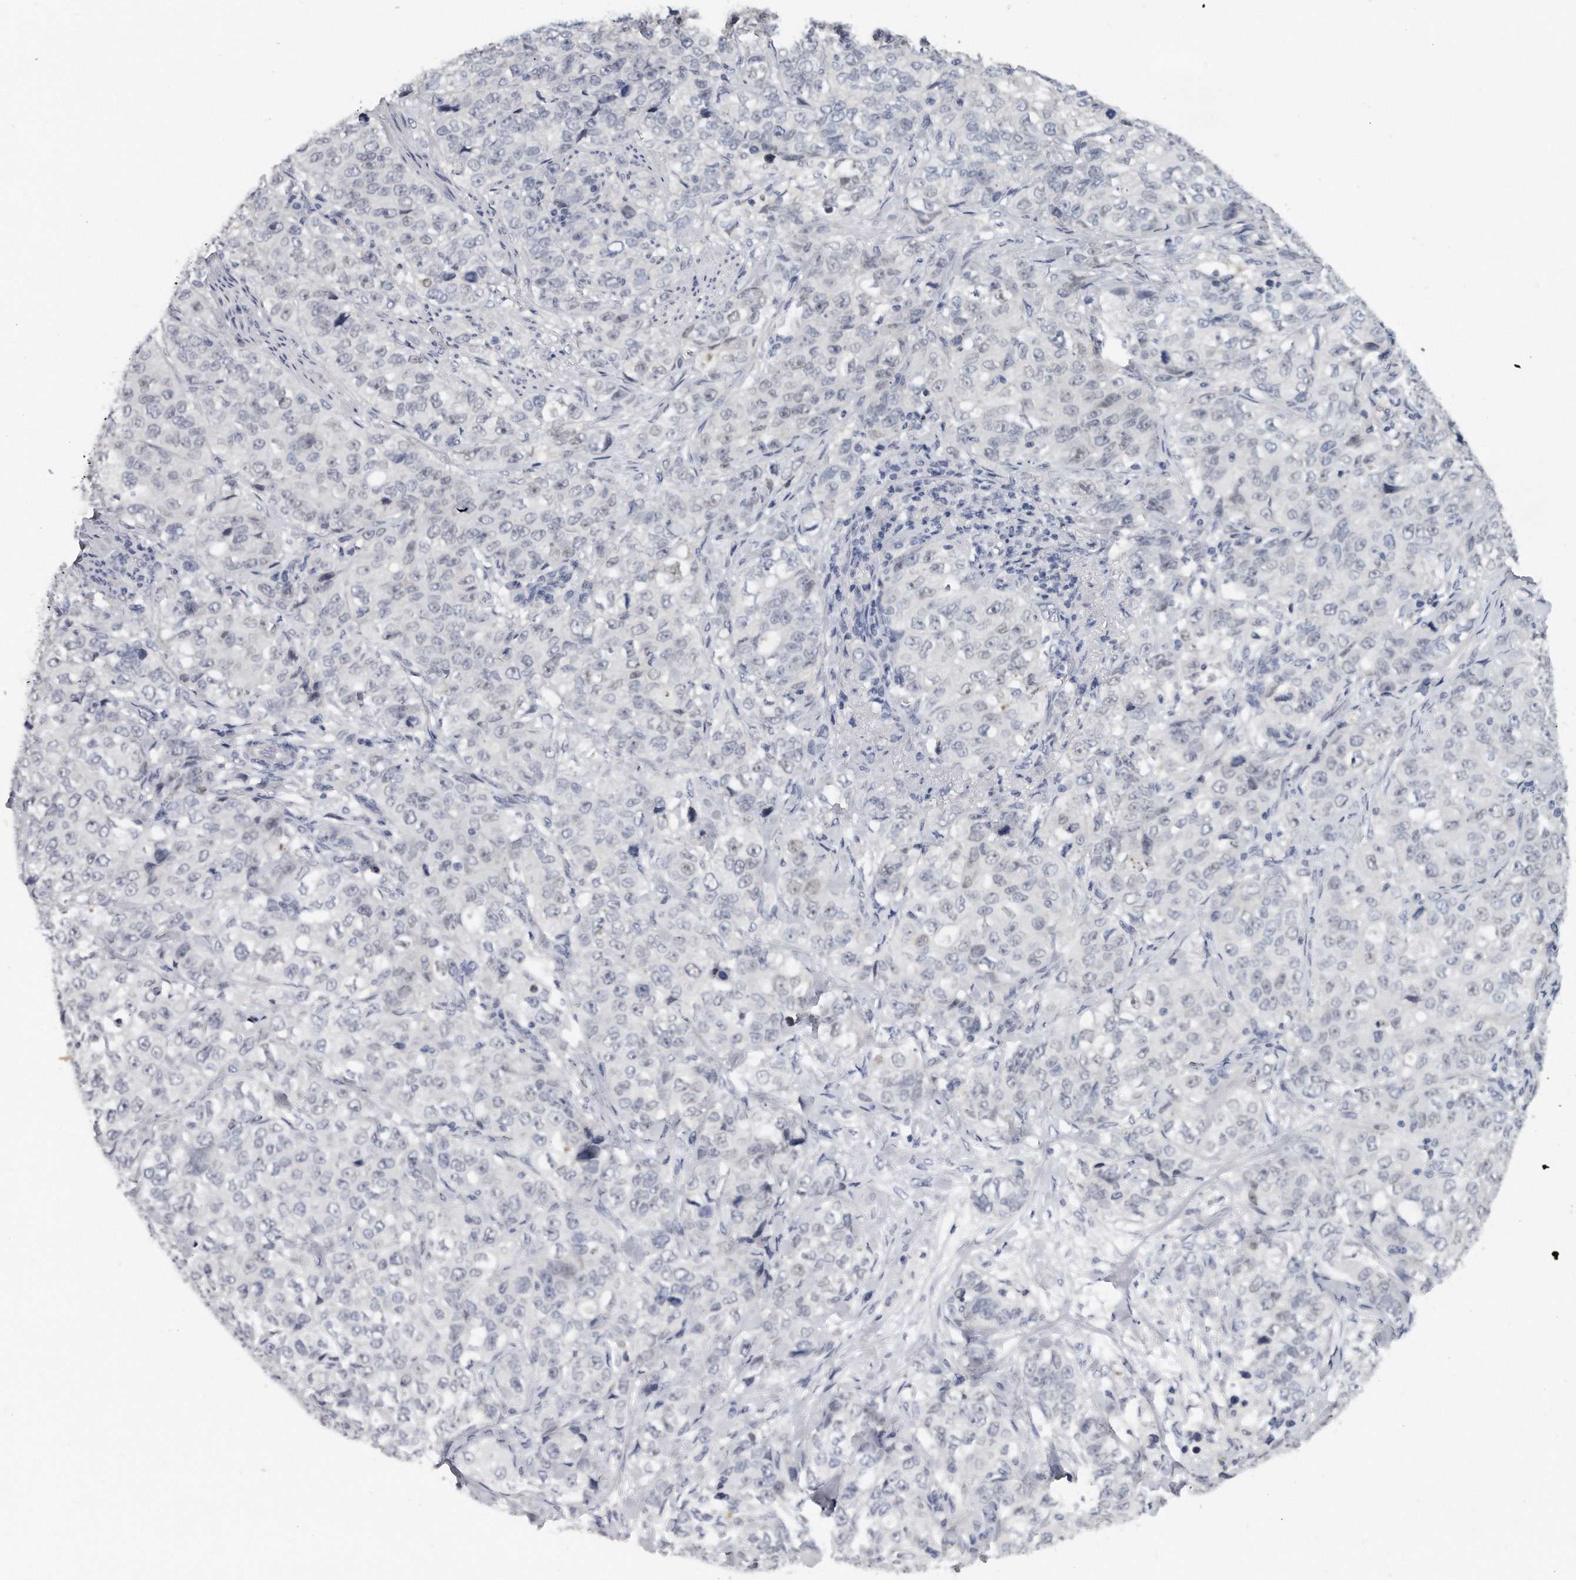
{"staining": {"intensity": "negative", "quantity": "none", "location": "none"}, "tissue": "stomach cancer", "cell_type": "Tumor cells", "image_type": "cancer", "snomed": [{"axis": "morphology", "description": "Adenocarcinoma, NOS"}, {"axis": "topography", "description": "Stomach"}], "caption": "The image exhibits no staining of tumor cells in adenocarcinoma (stomach).", "gene": "KLHL7", "patient": {"sex": "male", "age": 48}}